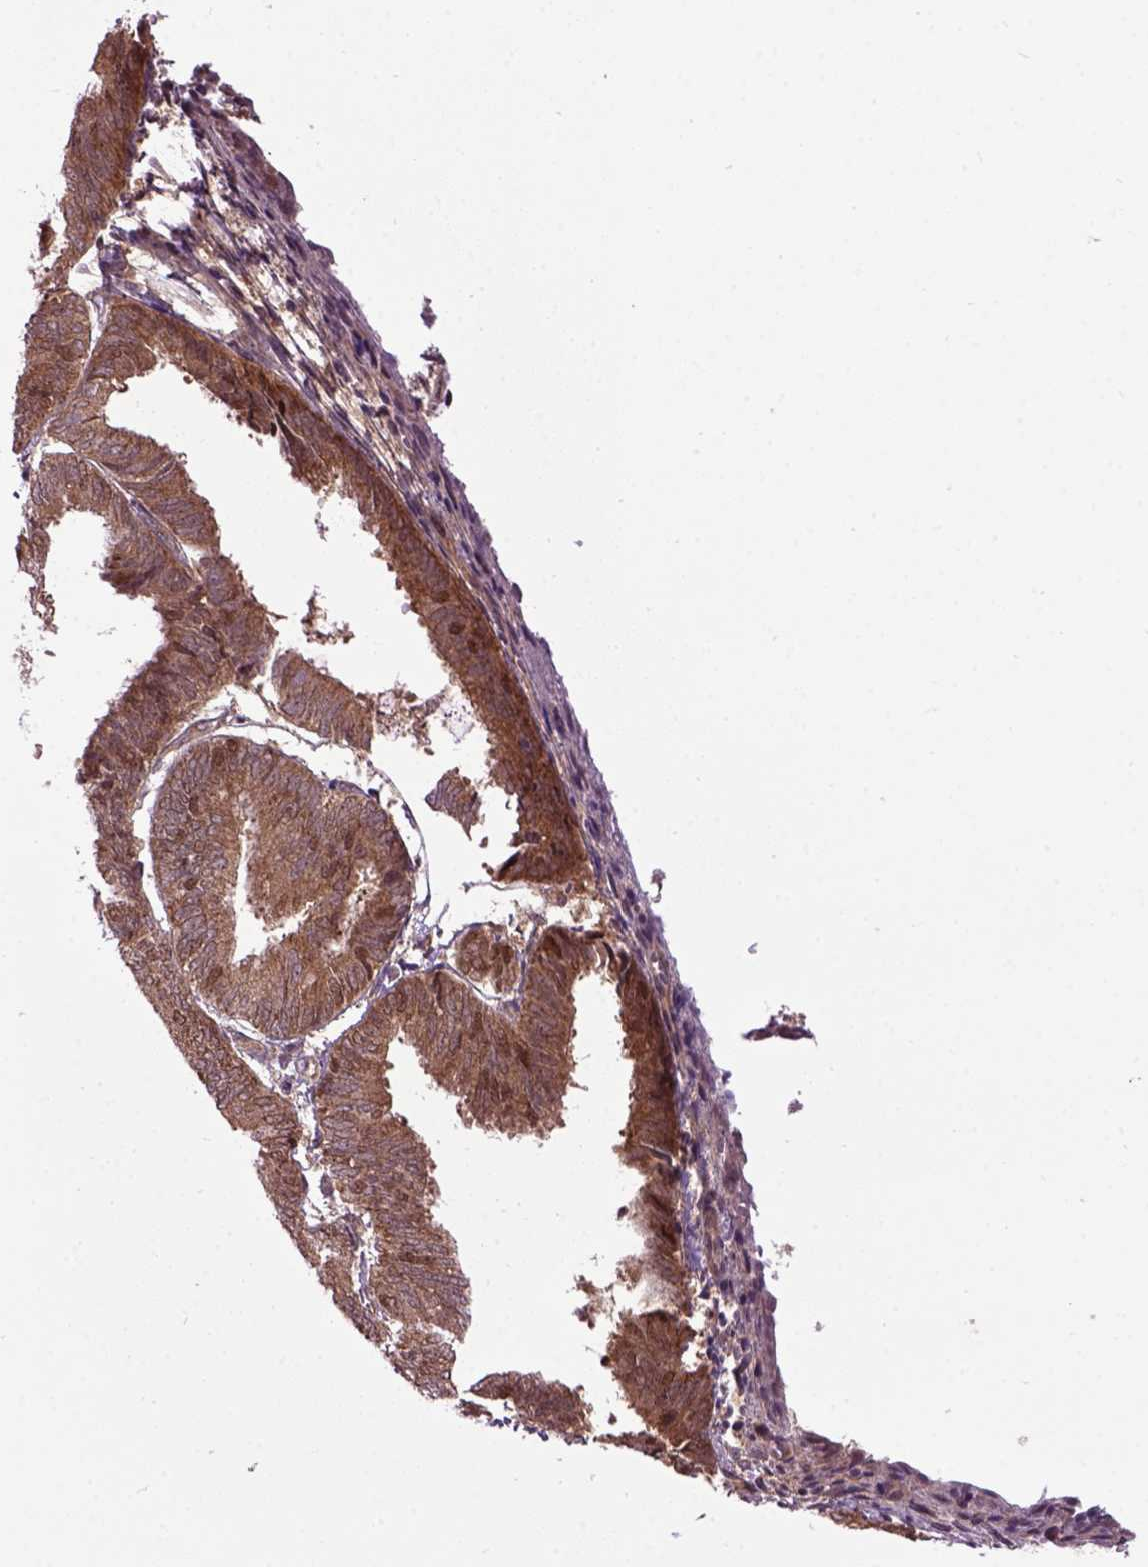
{"staining": {"intensity": "weak", "quantity": ">75%", "location": "cytoplasmic/membranous"}, "tissue": "endometrium", "cell_type": "Cells in endometrial stroma", "image_type": "normal", "snomed": [{"axis": "morphology", "description": "Normal tissue, NOS"}, {"axis": "topography", "description": "Endometrium"}], "caption": "Cells in endometrial stroma demonstrate weak cytoplasmic/membranous staining in about >75% of cells in benign endometrium.", "gene": "WDR48", "patient": {"sex": "female", "age": 50}}